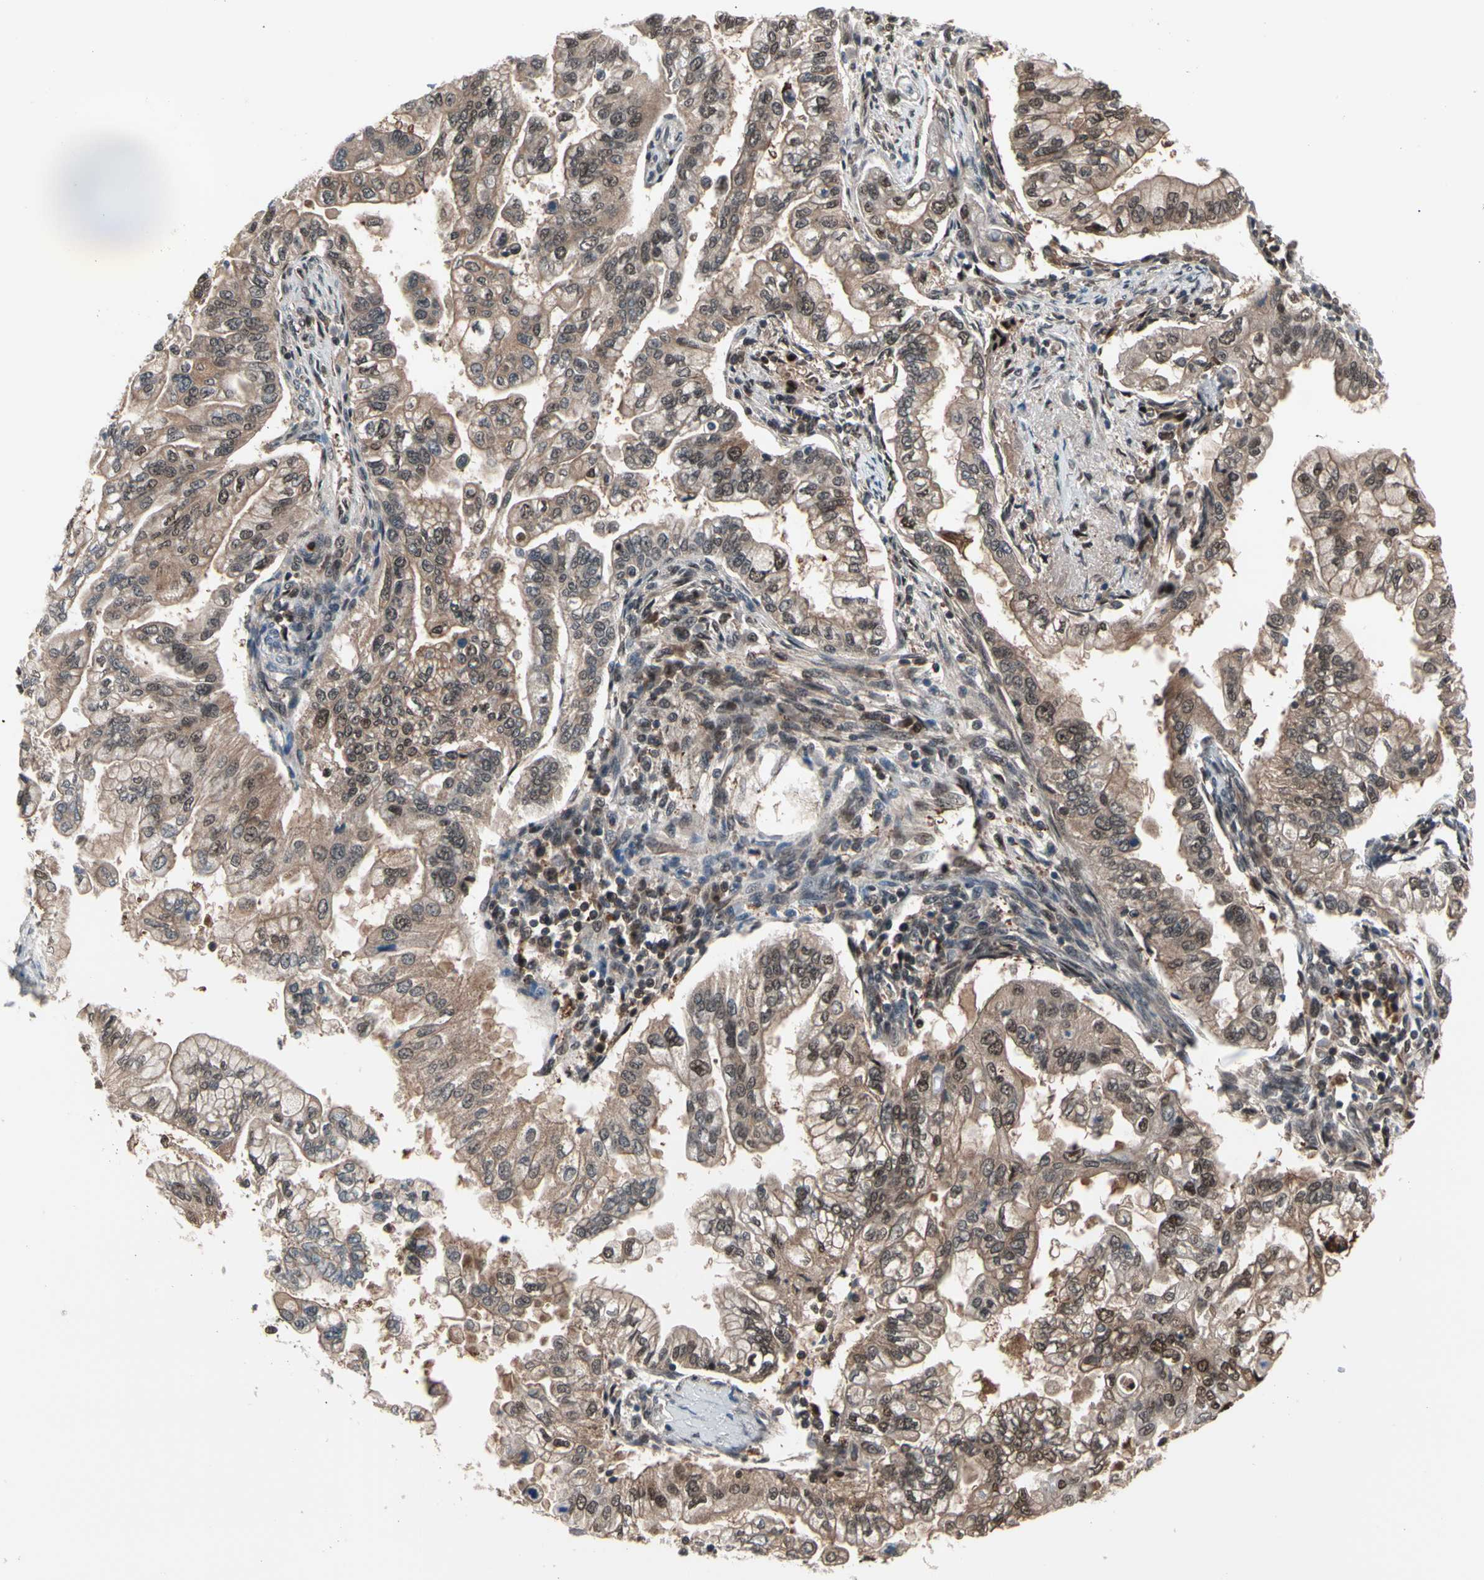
{"staining": {"intensity": "moderate", "quantity": ">75%", "location": "cytoplasmic/membranous,nuclear"}, "tissue": "pancreatic cancer", "cell_type": "Tumor cells", "image_type": "cancer", "snomed": [{"axis": "morphology", "description": "Normal tissue, NOS"}, {"axis": "topography", "description": "Pancreas"}], "caption": "High-power microscopy captured an IHC histopathology image of pancreatic cancer, revealing moderate cytoplasmic/membranous and nuclear staining in about >75% of tumor cells.", "gene": "PSMA2", "patient": {"sex": "male", "age": 42}}